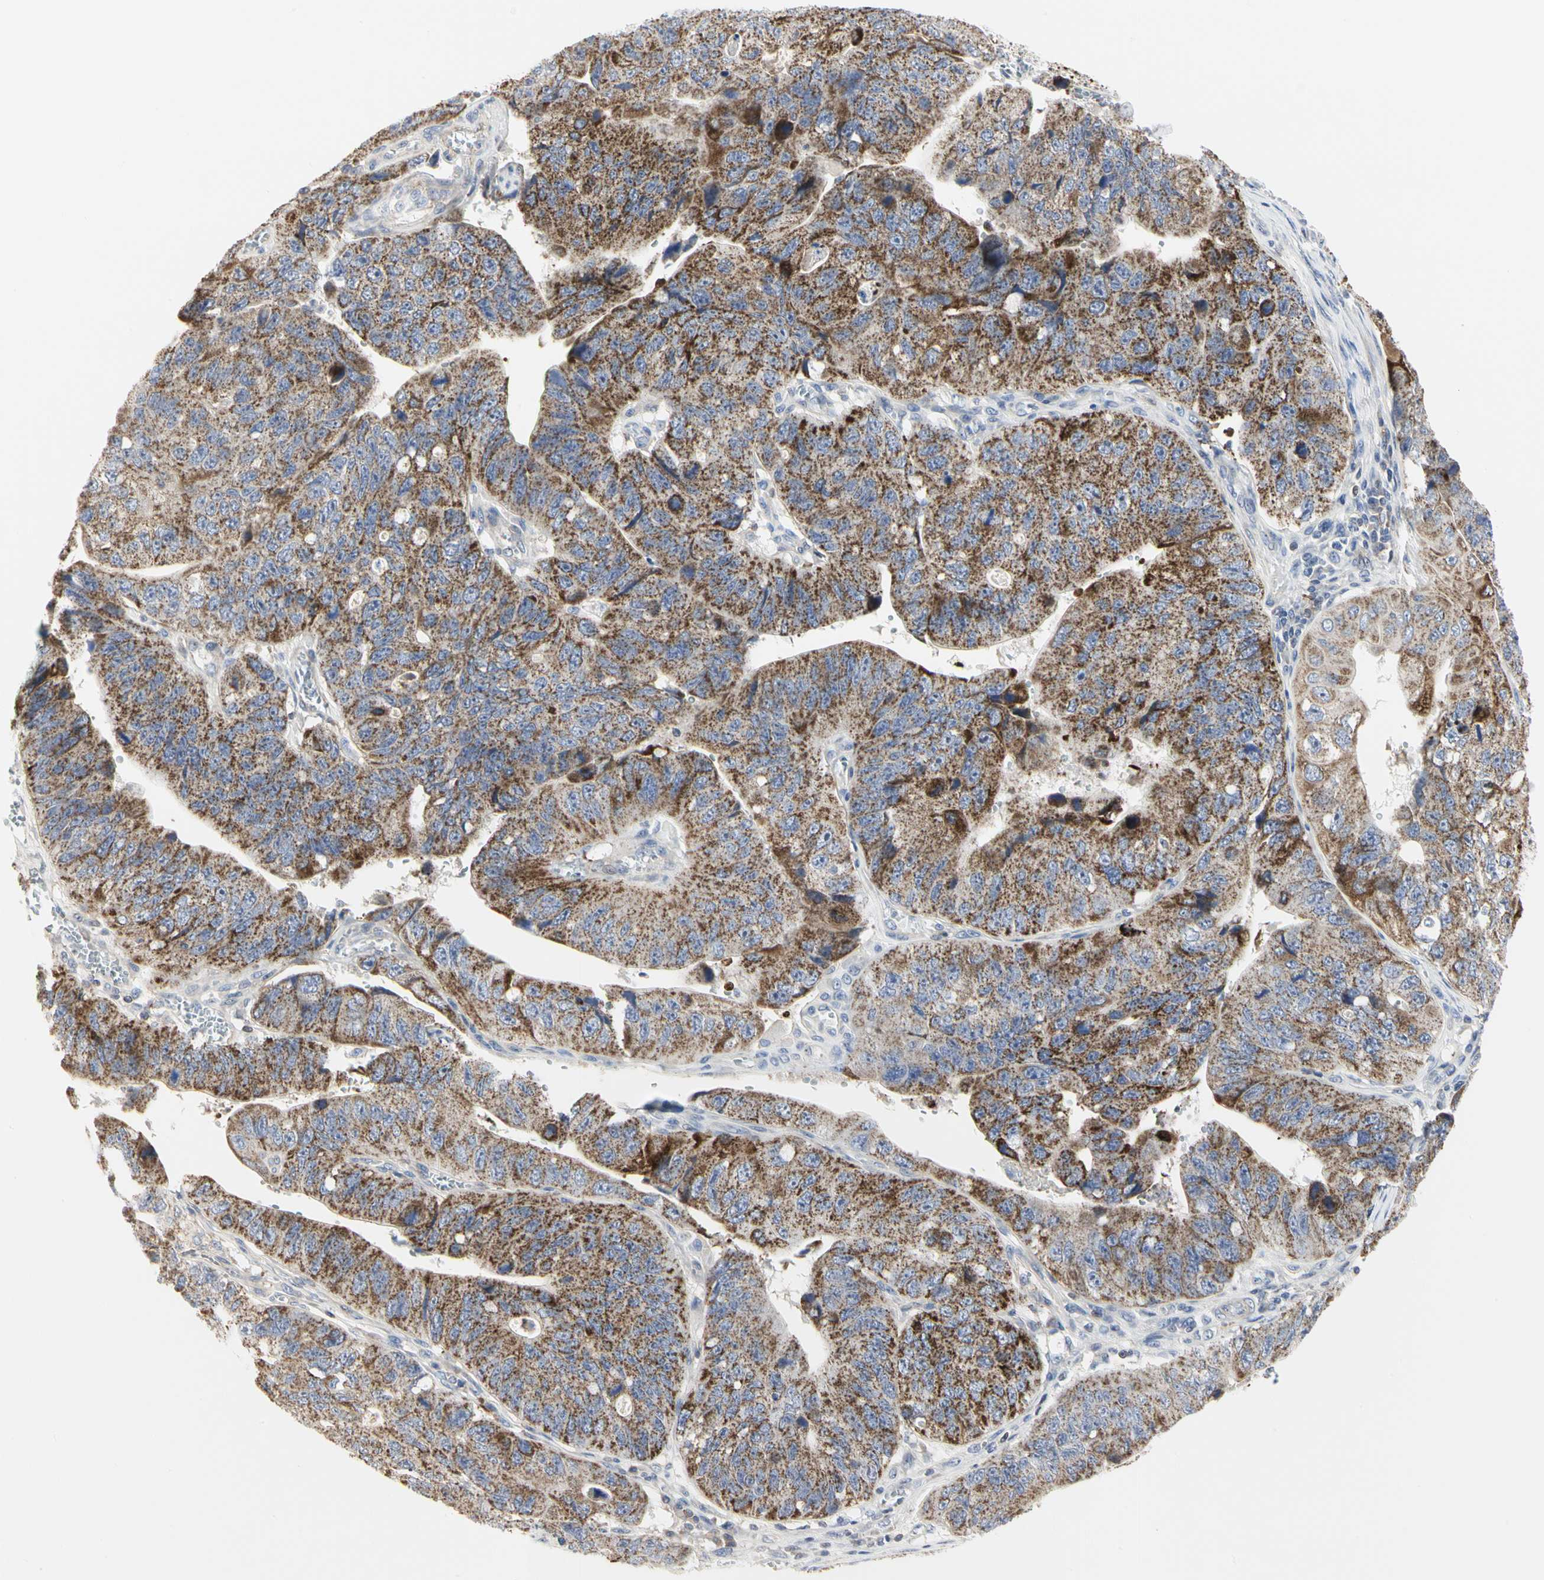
{"staining": {"intensity": "moderate", "quantity": ">75%", "location": "cytoplasmic/membranous"}, "tissue": "stomach cancer", "cell_type": "Tumor cells", "image_type": "cancer", "snomed": [{"axis": "morphology", "description": "Adenocarcinoma, NOS"}, {"axis": "topography", "description": "Stomach"}], "caption": "IHC photomicrograph of neoplastic tissue: stomach adenocarcinoma stained using immunohistochemistry (IHC) demonstrates medium levels of moderate protein expression localized specifically in the cytoplasmic/membranous of tumor cells, appearing as a cytoplasmic/membranous brown color.", "gene": "SHANK2", "patient": {"sex": "male", "age": 59}}